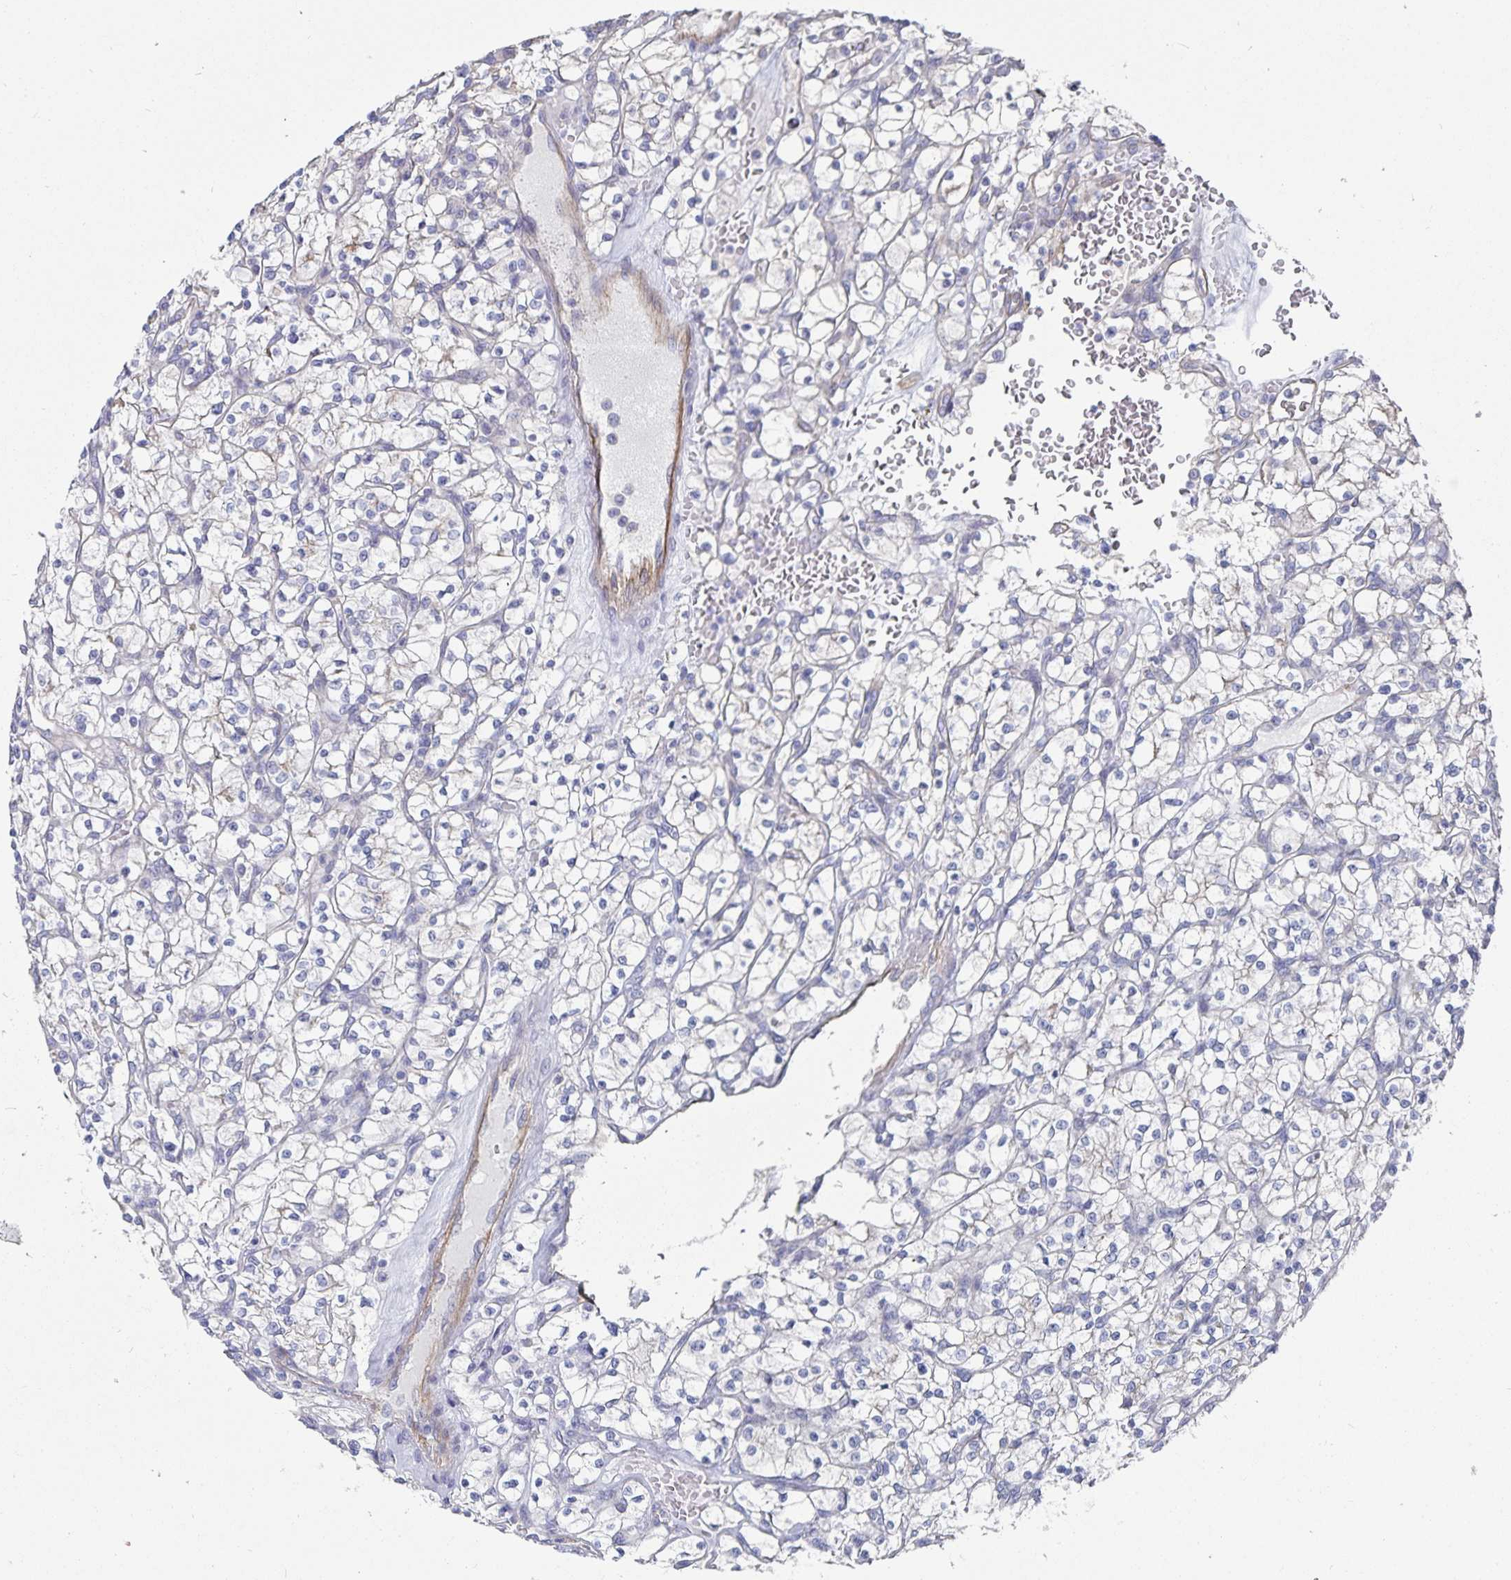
{"staining": {"intensity": "negative", "quantity": "none", "location": "none"}, "tissue": "renal cancer", "cell_type": "Tumor cells", "image_type": "cancer", "snomed": [{"axis": "morphology", "description": "Adenocarcinoma, NOS"}, {"axis": "topography", "description": "Kidney"}], "caption": "Immunohistochemical staining of human renal adenocarcinoma demonstrates no significant positivity in tumor cells.", "gene": "SSTR1", "patient": {"sex": "female", "age": 64}}